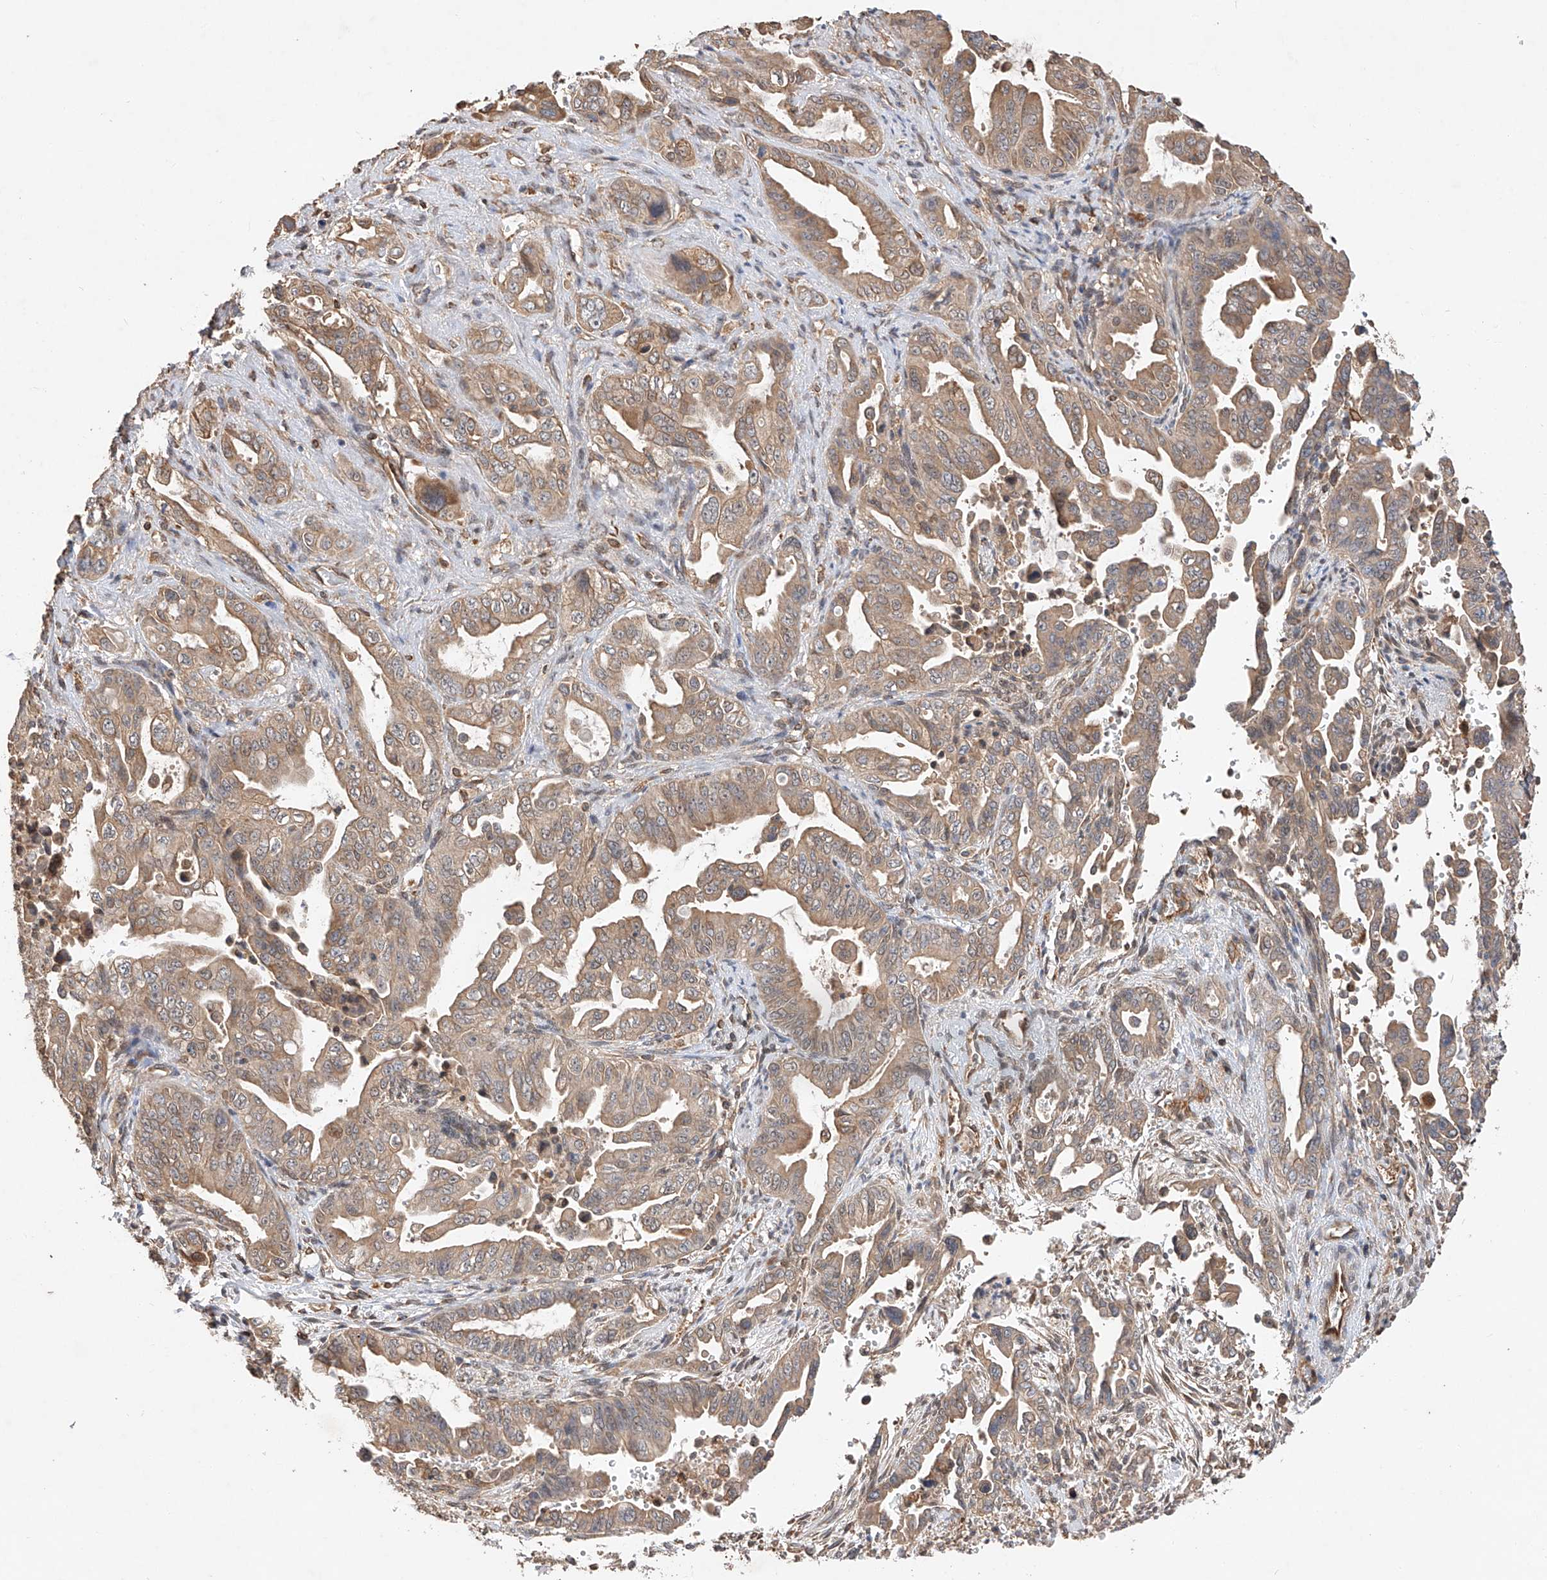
{"staining": {"intensity": "moderate", "quantity": ">75%", "location": "cytoplasmic/membranous"}, "tissue": "pancreatic cancer", "cell_type": "Tumor cells", "image_type": "cancer", "snomed": [{"axis": "morphology", "description": "Adenocarcinoma, NOS"}, {"axis": "topography", "description": "Pancreas"}], "caption": "Immunohistochemical staining of pancreatic cancer (adenocarcinoma) demonstrates moderate cytoplasmic/membranous protein positivity in about >75% of tumor cells. (Stains: DAB in brown, nuclei in blue, Microscopy: brightfield microscopy at high magnification).", "gene": "RILPL2", "patient": {"sex": "male", "age": 70}}